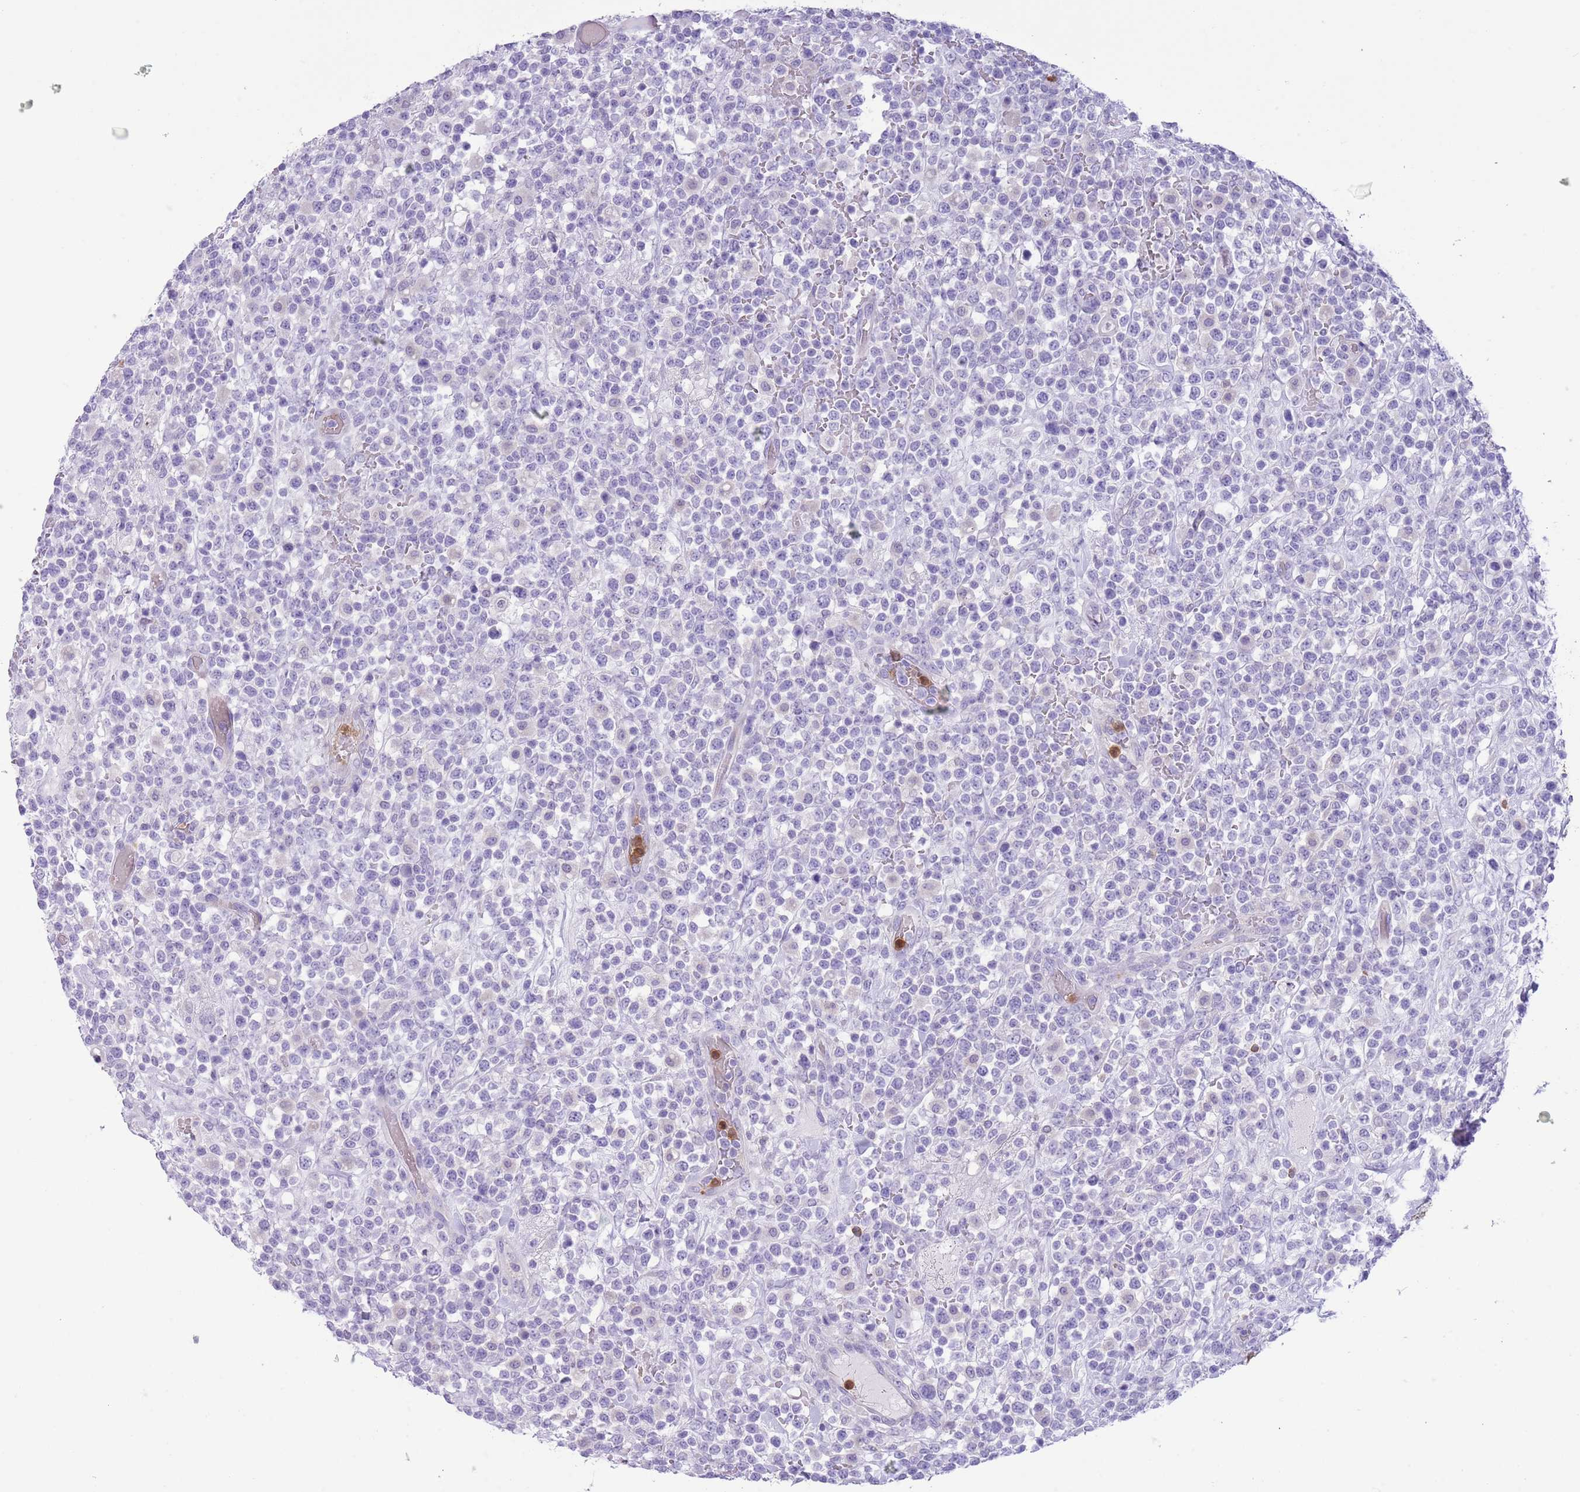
{"staining": {"intensity": "negative", "quantity": "none", "location": "none"}, "tissue": "lymphoma", "cell_type": "Tumor cells", "image_type": "cancer", "snomed": [{"axis": "morphology", "description": "Malignant lymphoma, non-Hodgkin's type, High grade"}, {"axis": "topography", "description": "Colon"}], "caption": "Tumor cells are negative for brown protein staining in lymphoma.", "gene": "OR6M1", "patient": {"sex": "female", "age": 53}}